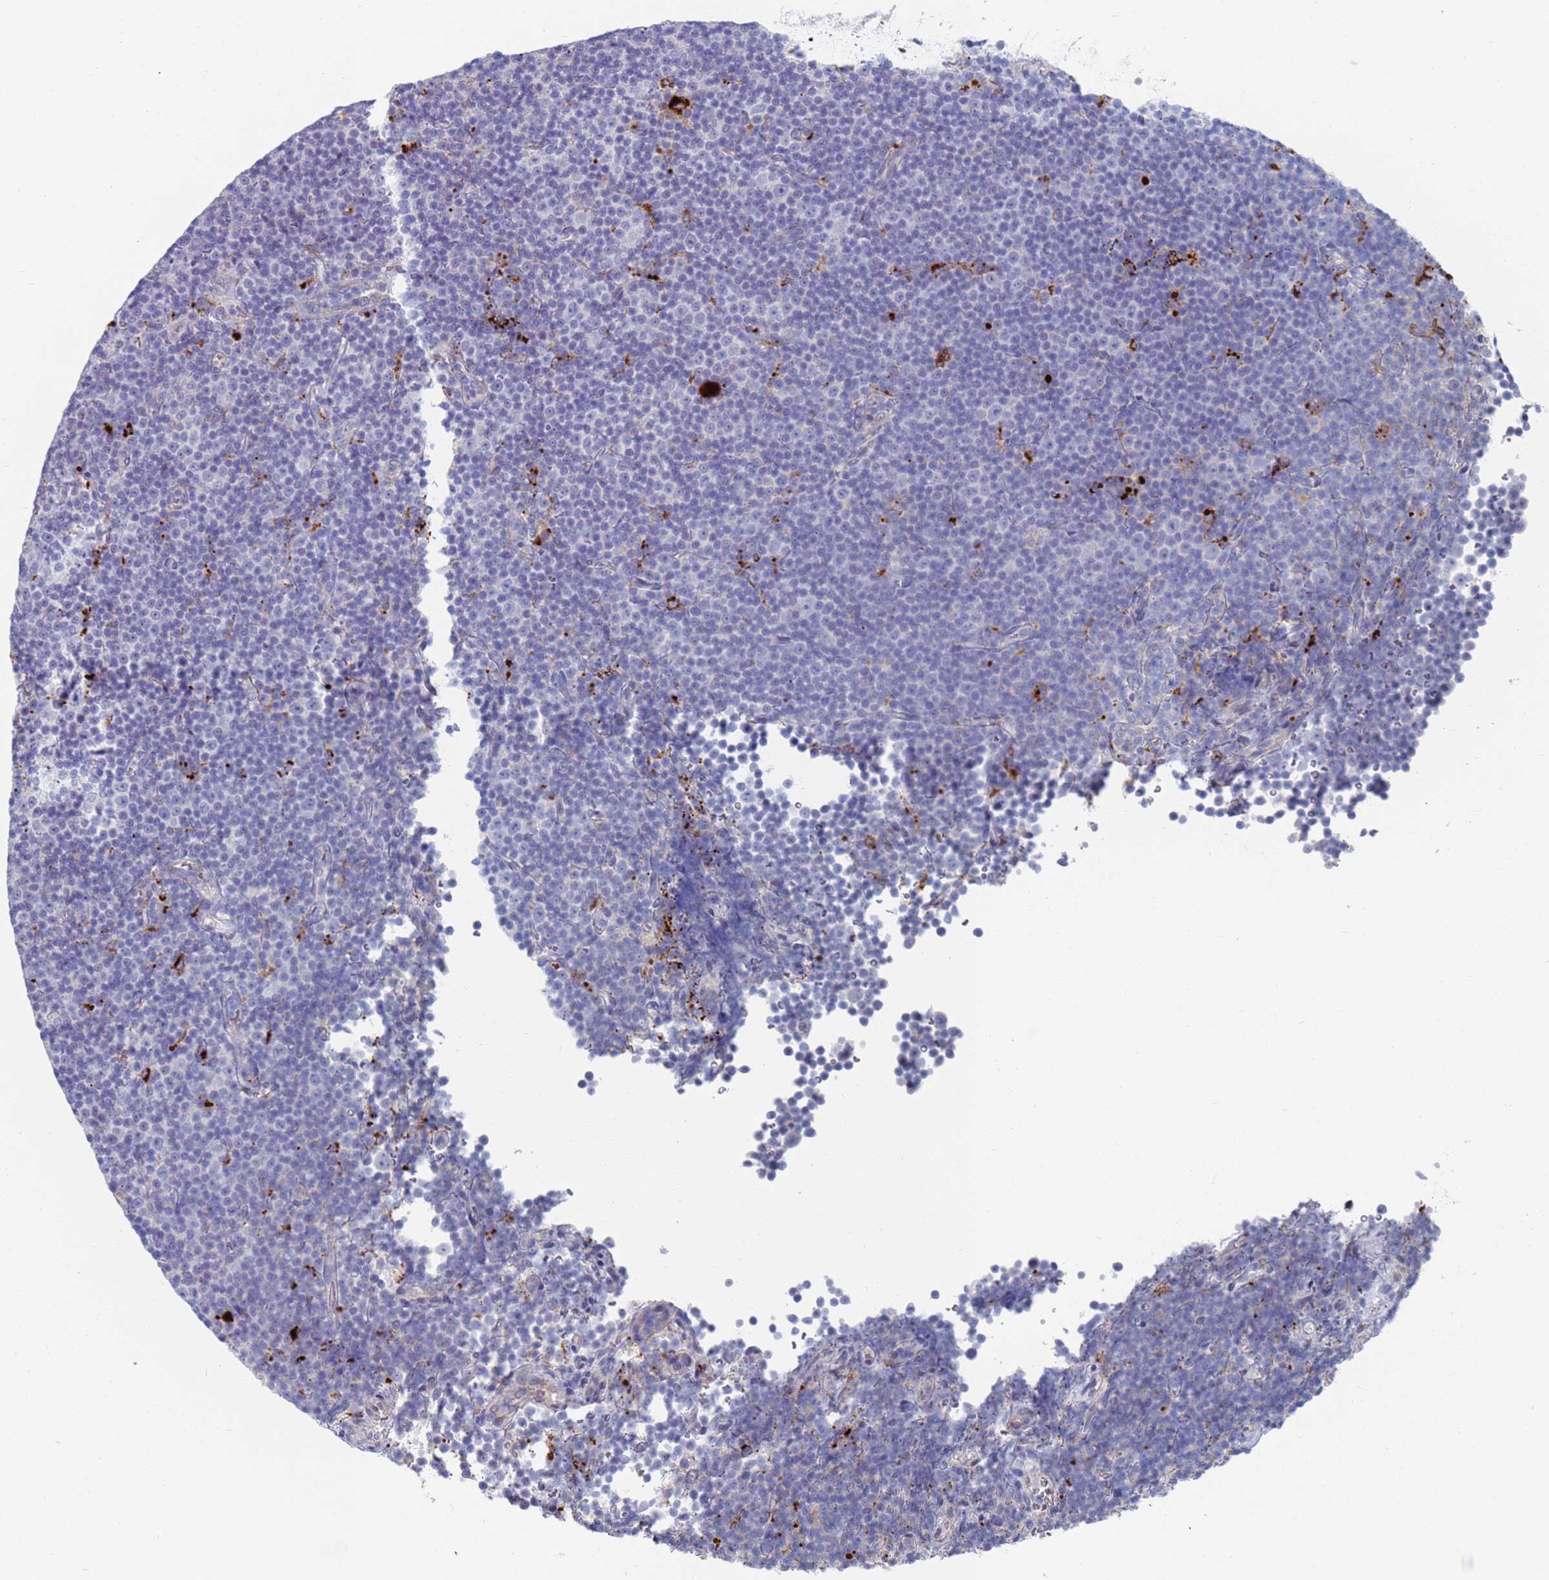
{"staining": {"intensity": "negative", "quantity": "none", "location": "none"}, "tissue": "lymphoma", "cell_type": "Tumor cells", "image_type": "cancer", "snomed": [{"axis": "morphology", "description": "Malignant lymphoma, non-Hodgkin's type, Low grade"}, {"axis": "topography", "description": "Lymph node"}], "caption": "IHC photomicrograph of neoplastic tissue: malignant lymphoma, non-Hodgkin's type (low-grade) stained with DAB demonstrates no significant protein staining in tumor cells. (Brightfield microscopy of DAB (3,3'-diaminobenzidine) IHC at high magnification).", "gene": "FUCA1", "patient": {"sex": "female", "age": 67}}